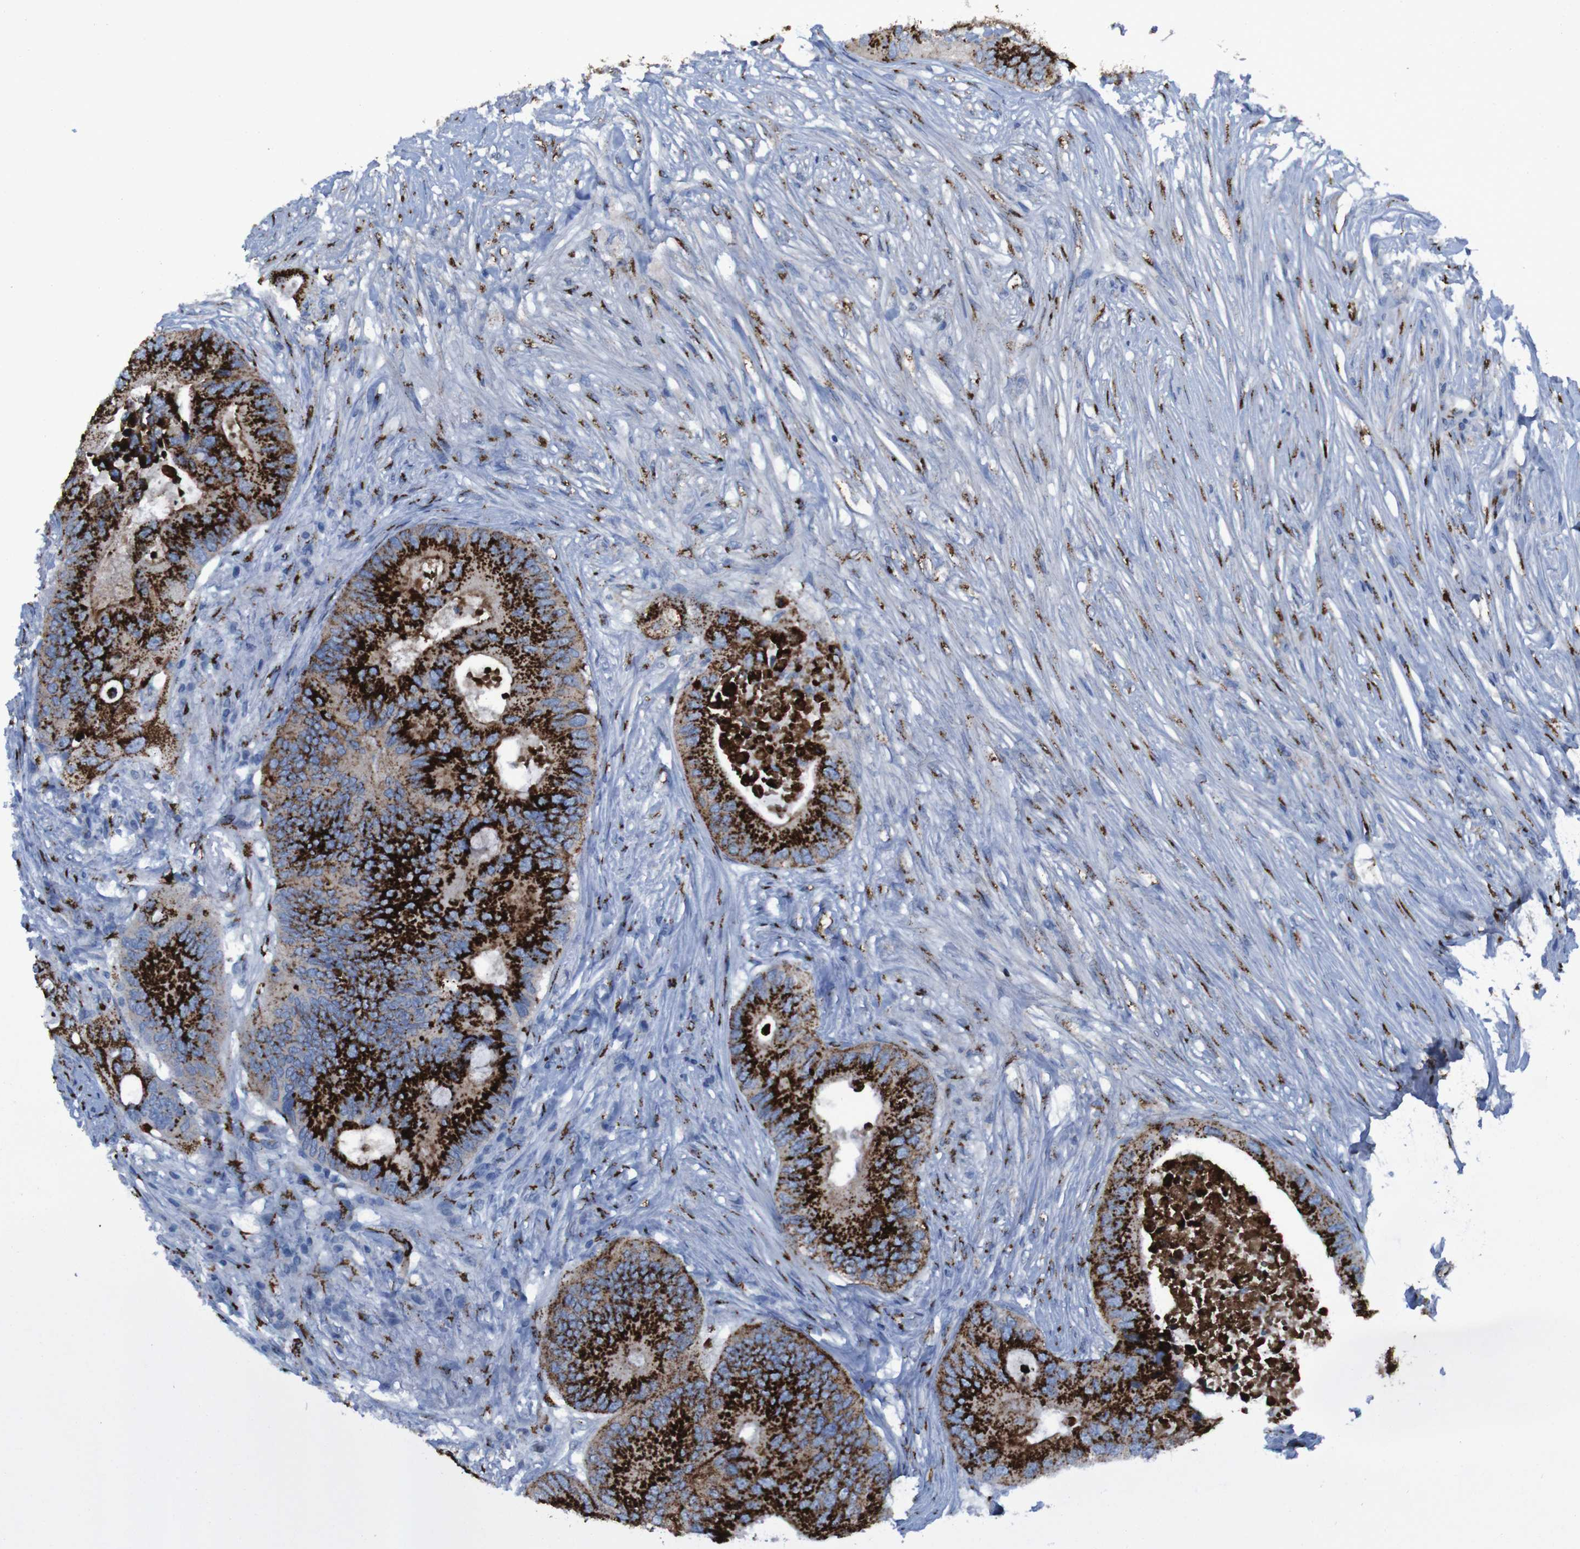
{"staining": {"intensity": "strong", "quantity": ">75%", "location": "cytoplasmic/membranous"}, "tissue": "colorectal cancer", "cell_type": "Tumor cells", "image_type": "cancer", "snomed": [{"axis": "morphology", "description": "Adenocarcinoma, NOS"}, {"axis": "topography", "description": "Colon"}], "caption": "Immunohistochemistry (IHC) image of human colorectal adenocarcinoma stained for a protein (brown), which displays high levels of strong cytoplasmic/membranous expression in about >75% of tumor cells.", "gene": "GOLM1", "patient": {"sex": "male", "age": 71}}